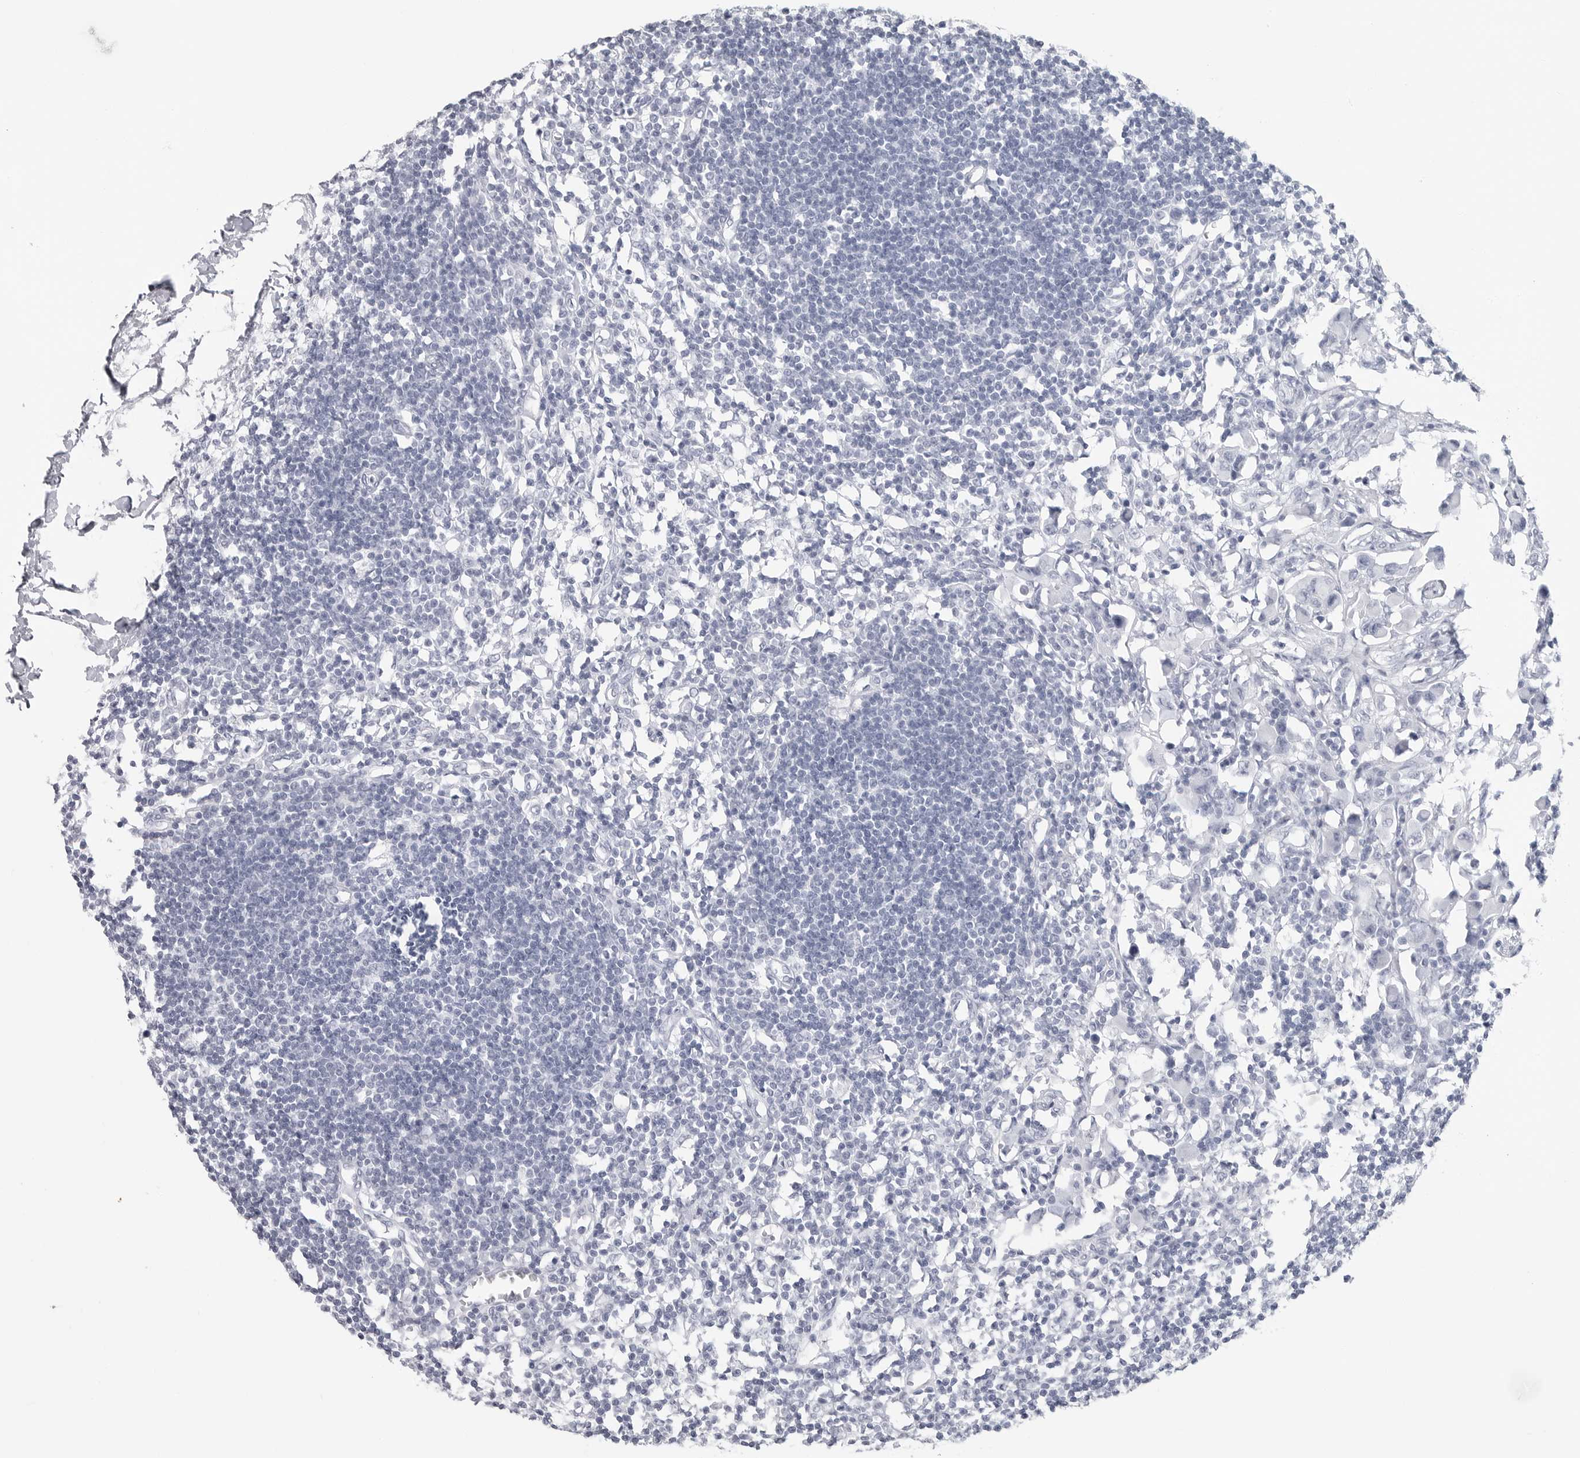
{"staining": {"intensity": "negative", "quantity": "none", "location": "none"}, "tissue": "lymph node", "cell_type": "Germinal center cells", "image_type": "normal", "snomed": [{"axis": "morphology", "description": "Normal tissue, NOS"}, {"axis": "morphology", "description": "Malignant melanoma, Metastatic site"}, {"axis": "topography", "description": "Lymph node"}], "caption": "Germinal center cells show no significant protein staining in unremarkable lymph node.", "gene": "CSH1", "patient": {"sex": "male", "age": 41}}